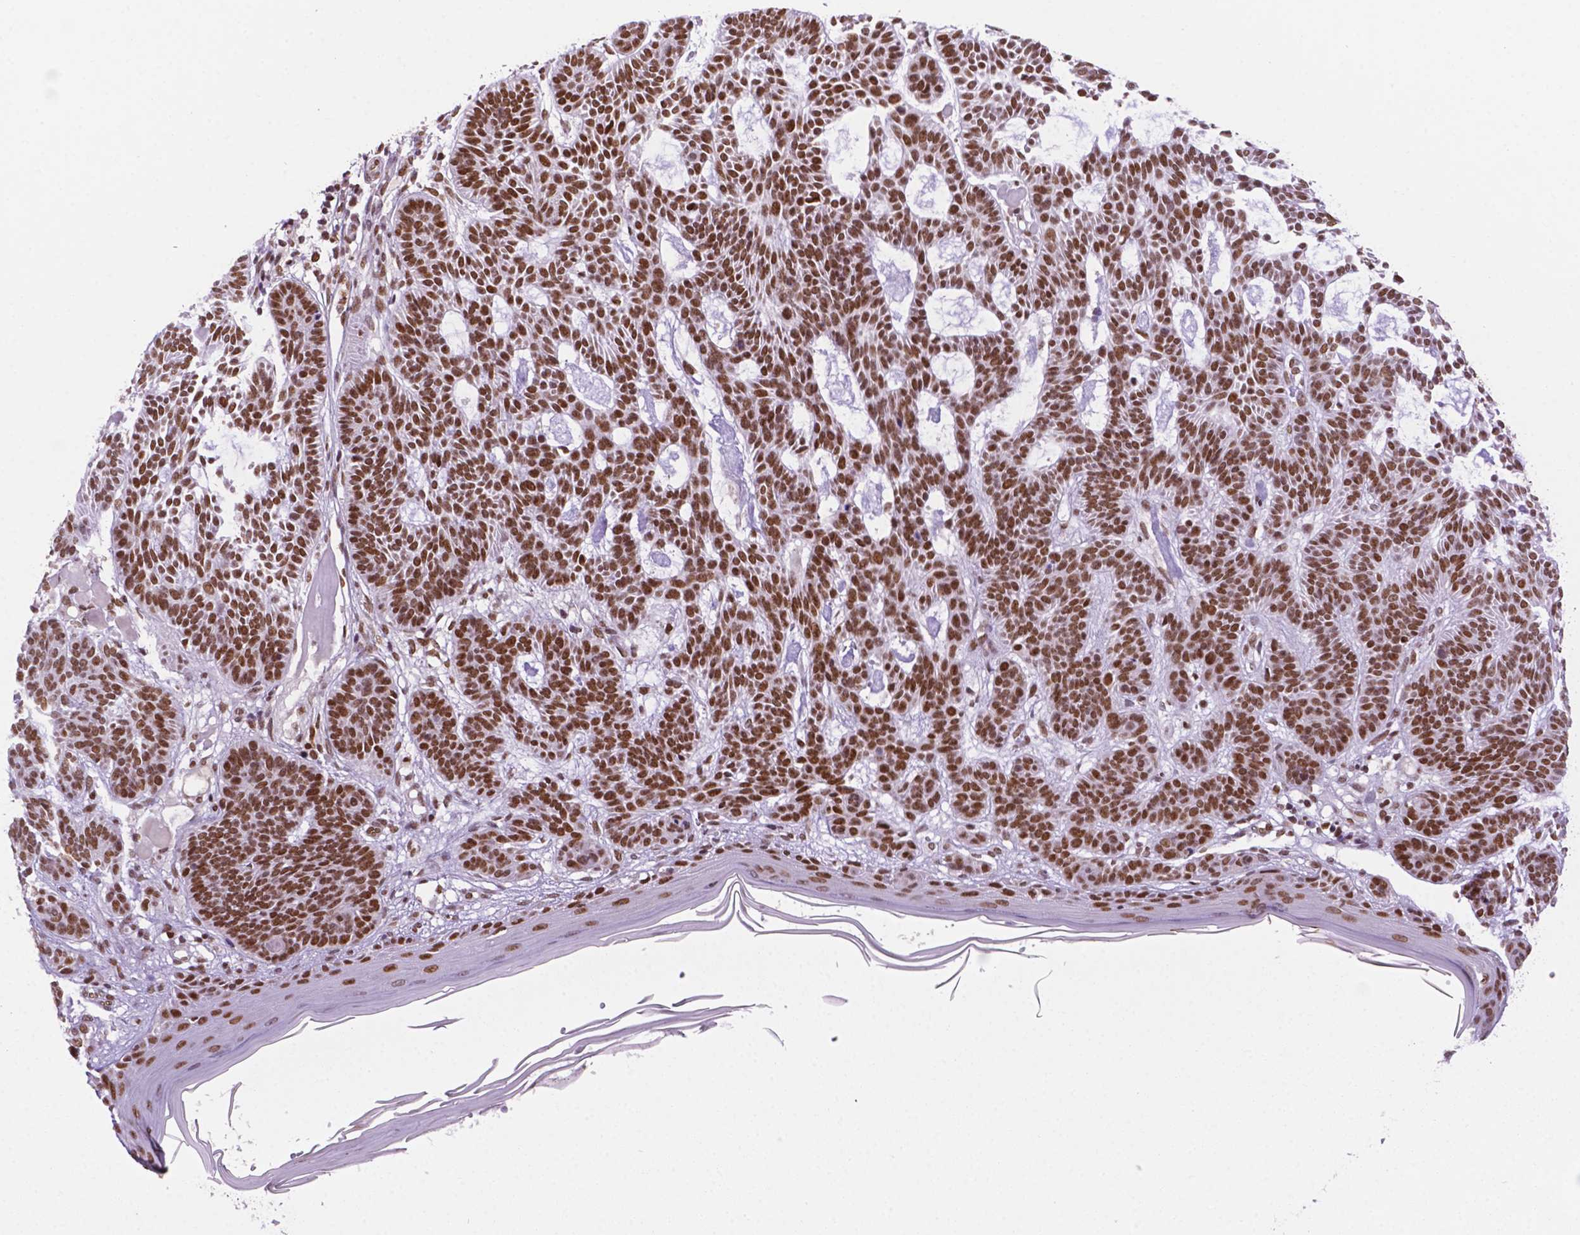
{"staining": {"intensity": "moderate", "quantity": "25%-75%", "location": "nuclear"}, "tissue": "skin cancer", "cell_type": "Tumor cells", "image_type": "cancer", "snomed": [{"axis": "morphology", "description": "Basal cell carcinoma"}, {"axis": "topography", "description": "Skin"}], "caption": "Skin cancer was stained to show a protein in brown. There is medium levels of moderate nuclear expression in about 25%-75% of tumor cells.", "gene": "MLH1", "patient": {"sex": "male", "age": 85}}